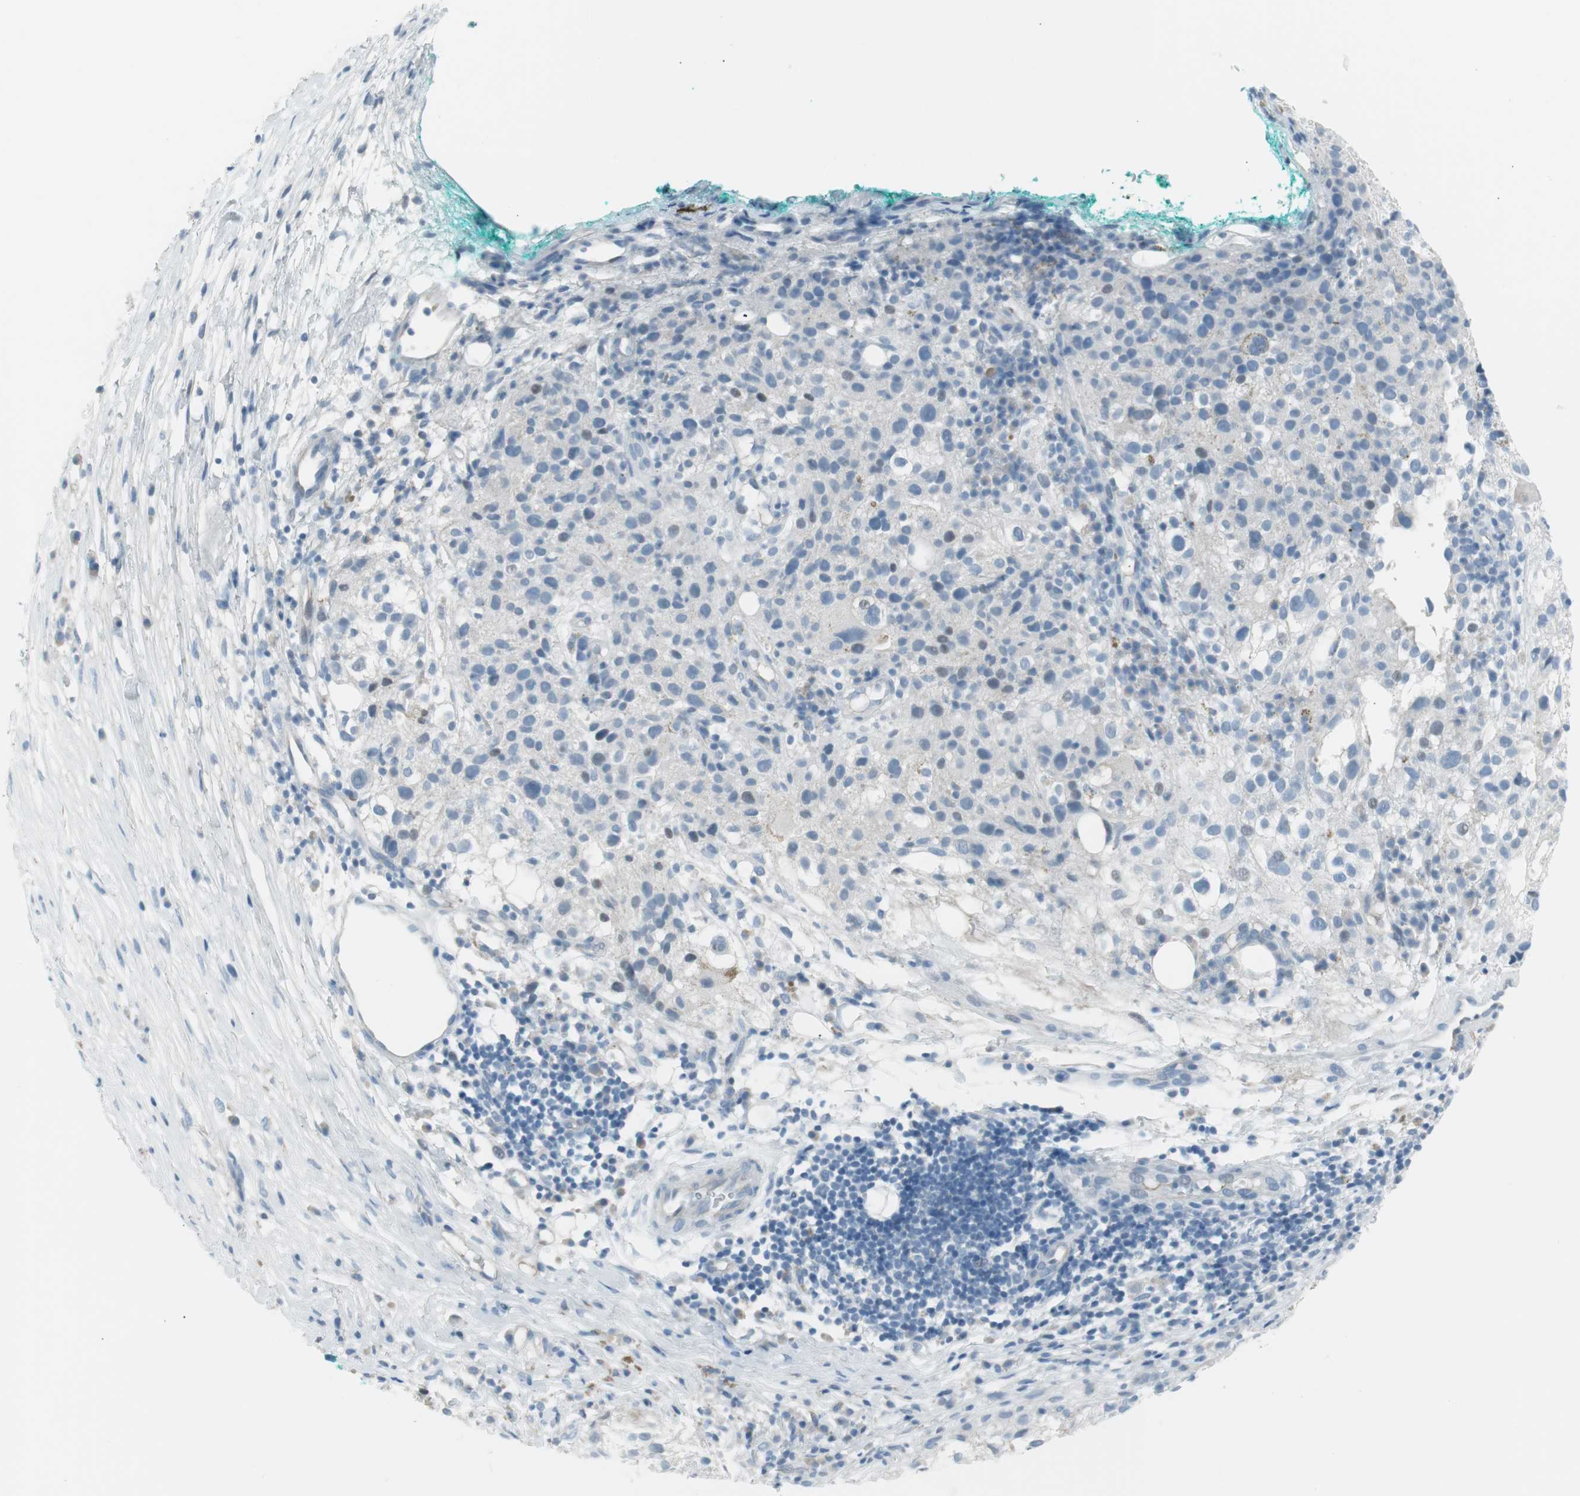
{"staining": {"intensity": "negative", "quantity": "none", "location": "none"}, "tissue": "melanoma", "cell_type": "Tumor cells", "image_type": "cancer", "snomed": [{"axis": "morphology", "description": "Necrosis, NOS"}, {"axis": "morphology", "description": "Malignant melanoma, NOS"}, {"axis": "topography", "description": "Skin"}], "caption": "Malignant melanoma was stained to show a protein in brown. There is no significant expression in tumor cells.", "gene": "AGR2", "patient": {"sex": "female", "age": 87}}